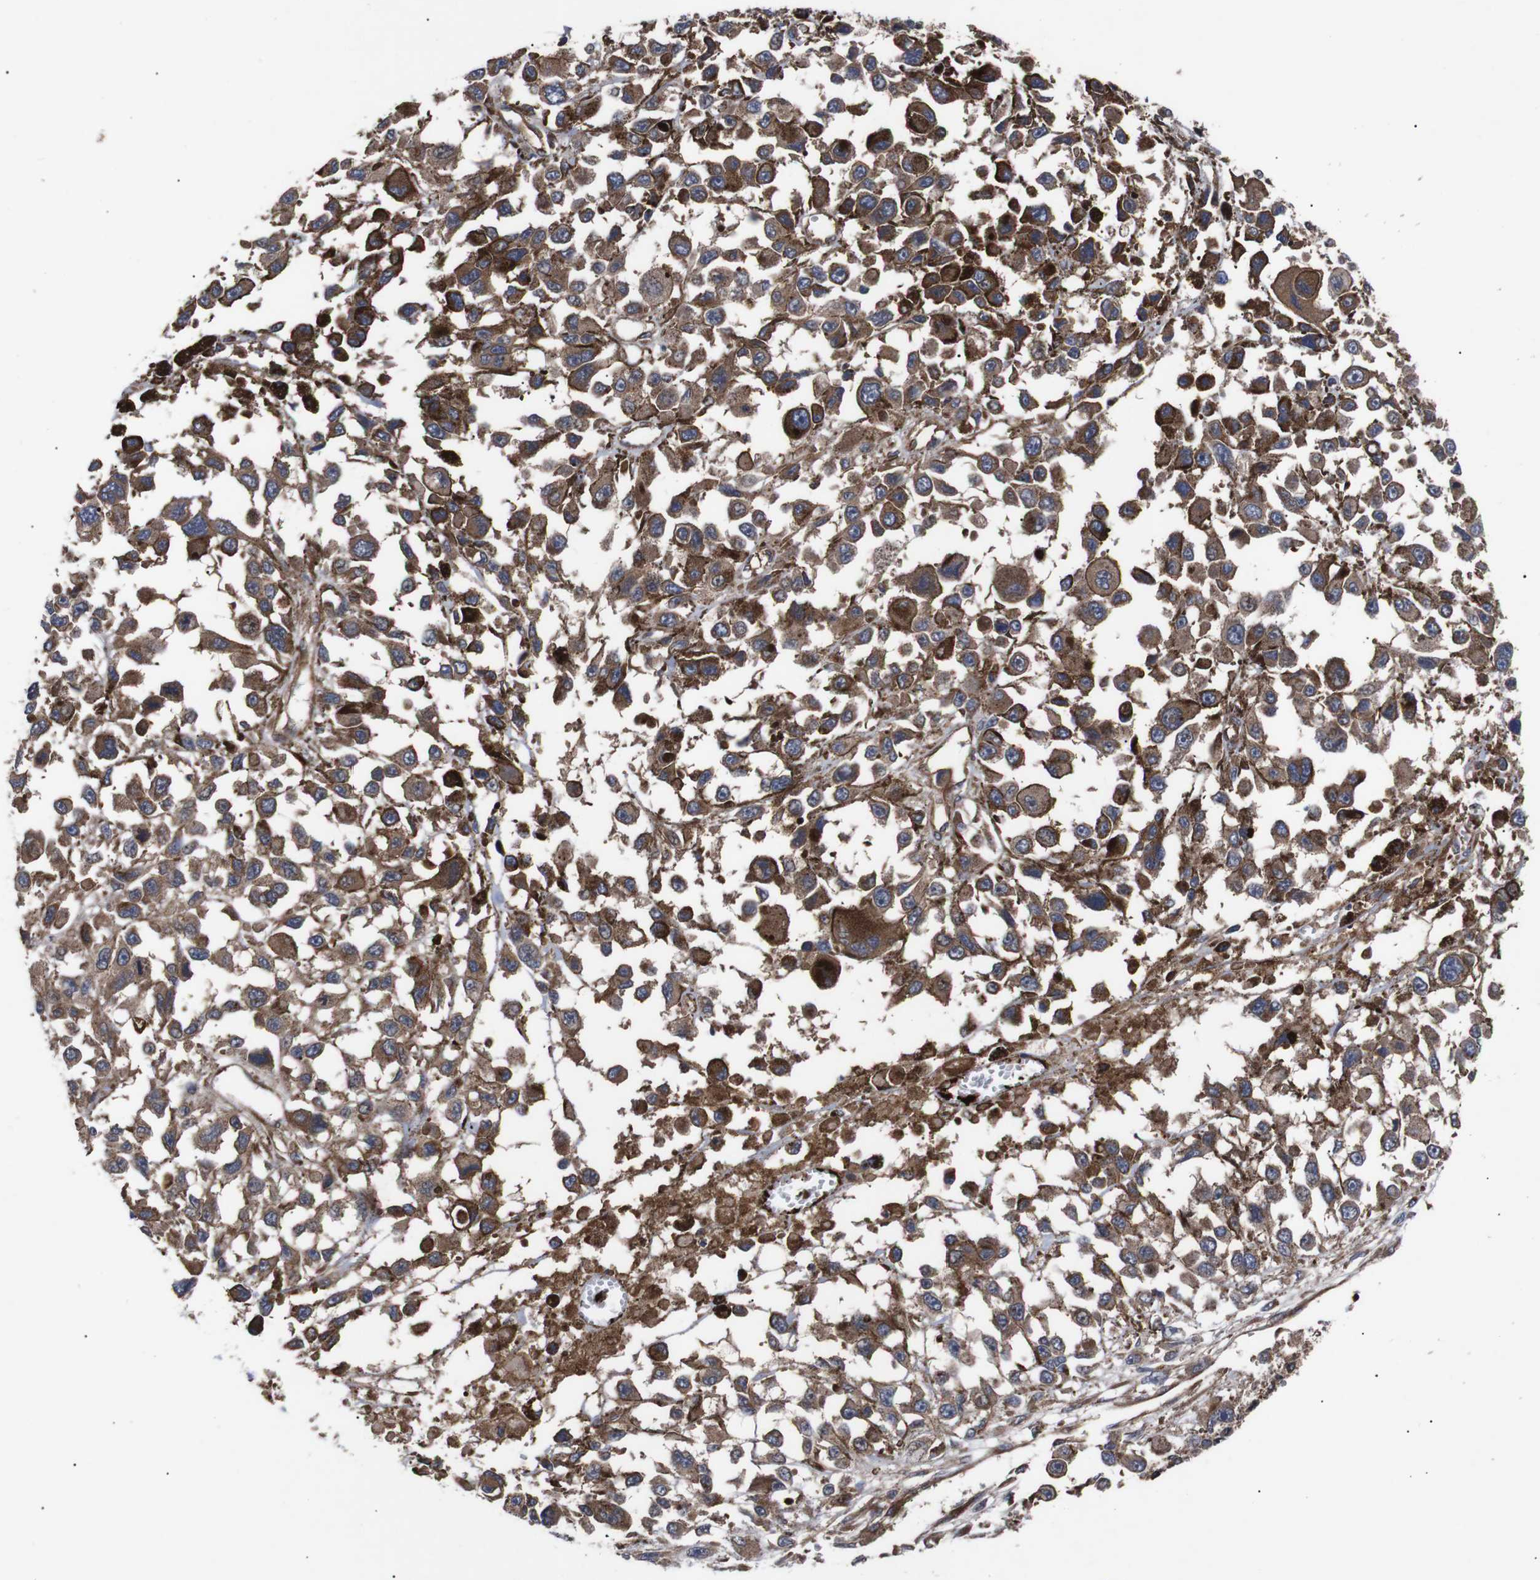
{"staining": {"intensity": "moderate", "quantity": ">75%", "location": "cytoplasmic/membranous"}, "tissue": "melanoma", "cell_type": "Tumor cells", "image_type": "cancer", "snomed": [{"axis": "morphology", "description": "Malignant melanoma, Metastatic site"}, {"axis": "topography", "description": "Lymph node"}], "caption": "DAB (3,3'-diaminobenzidine) immunohistochemical staining of human malignant melanoma (metastatic site) exhibits moderate cytoplasmic/membranous protein staining in about >75% of tumor cells. (DAB IHC with brightfield microscopy, high magnification).", "gene": "PAWR", "patient": {"sex": "male", "age": 59}}